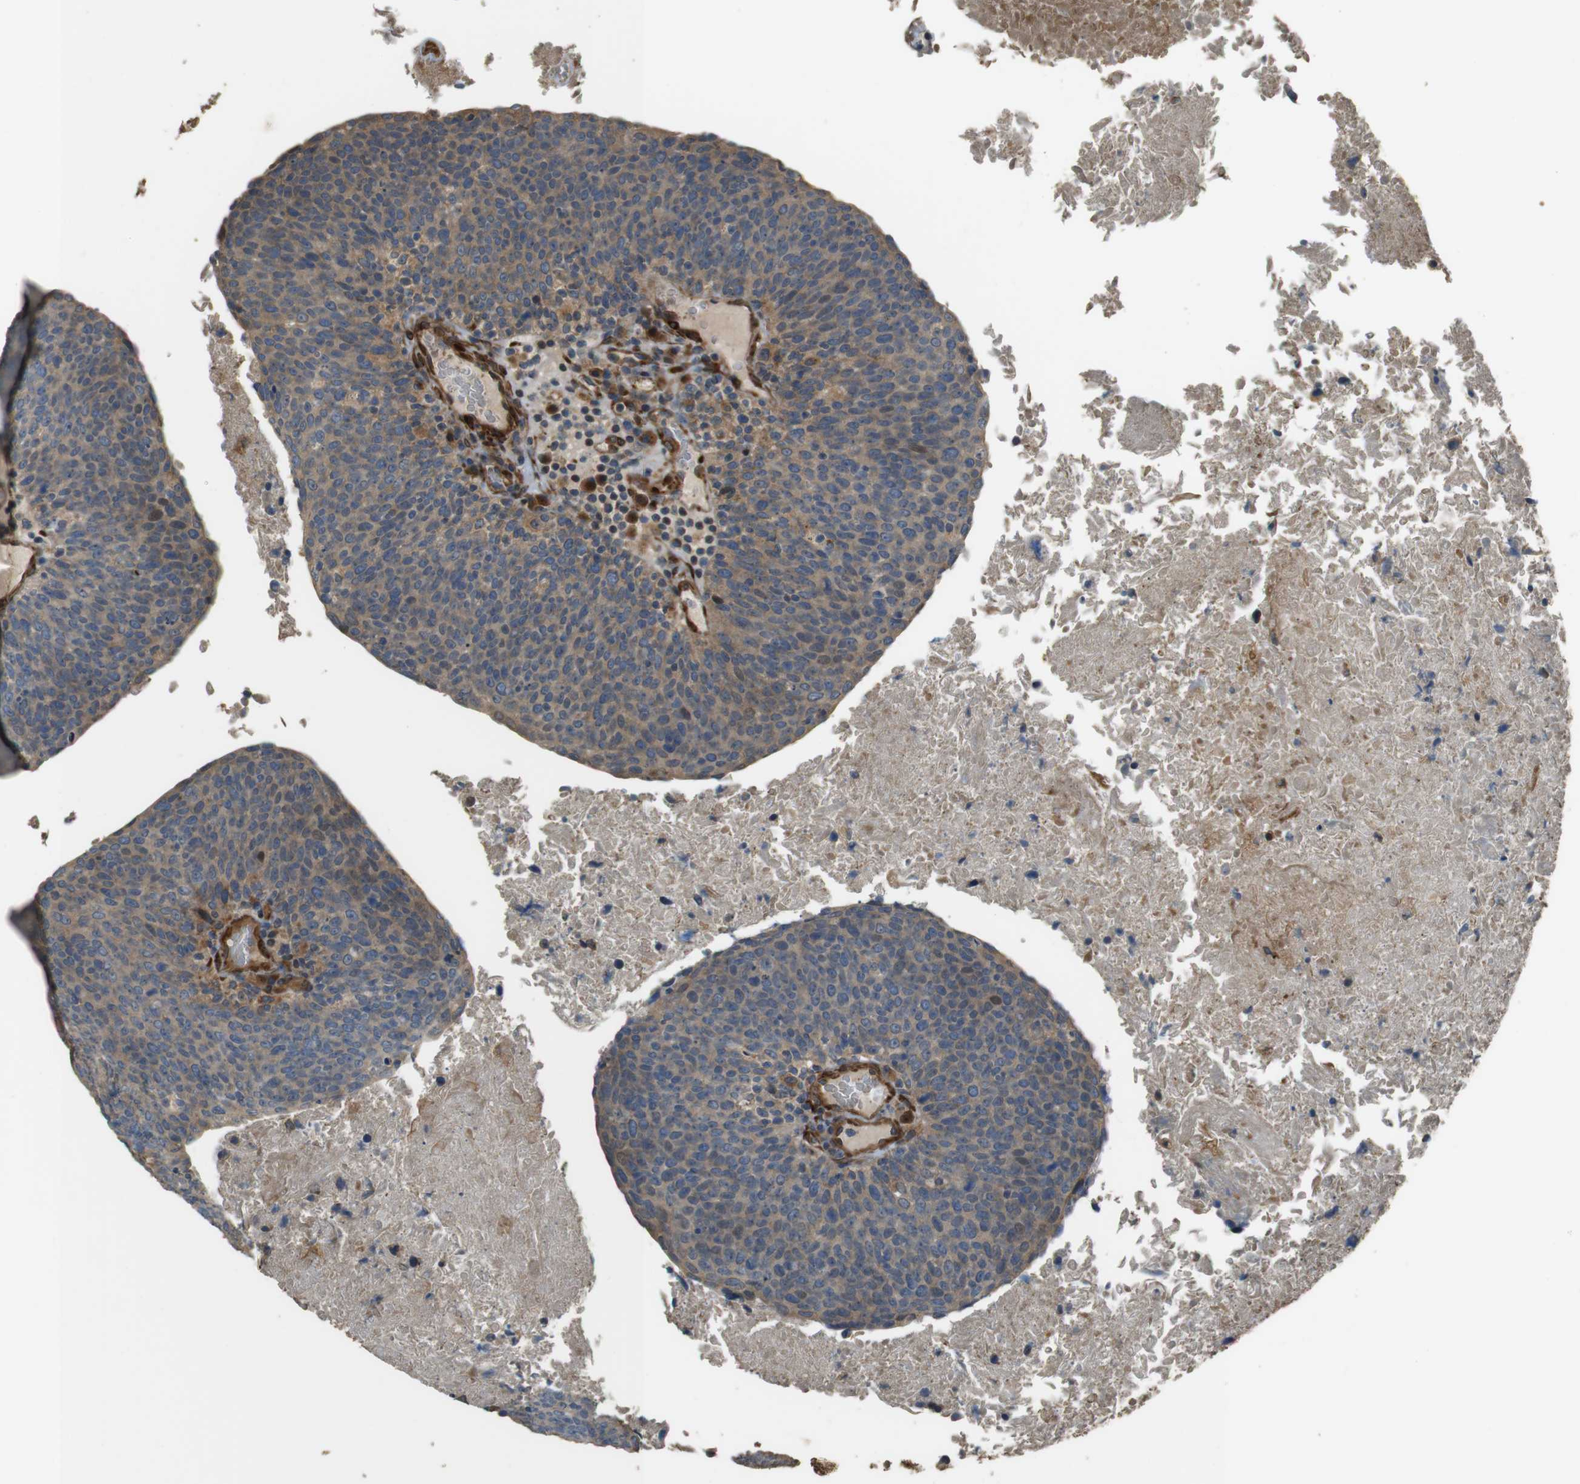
{"staining": {"intensity": "weak", "quantity": "25%-75%", "location": "cytoplasmic/membranous"}, "tissue": "head and neck cancer", "cell_type": "Tumor cells", "image_type": "cancer", "snomed": [{"axis": "morphology", "description": "Squamous cell carcinoma, NOS"}, {"axis": "morphology", "description": "Squamous cell carcinoma, metastatic, NOS"}, {"axis": "topography", "description": "Lymph node"}, {"axis": "topography", "description": "Head-Neck"}], "caption": "Human head and neck cancer (metastatic squamous cell carcinoma) stained for a protein (brown) displays weak cytoplasmic/membranous positive expression in about 25%-75% of tumor cells.", "gene": "MSRB3", "patient": {"sex": "male", "age": 62}}